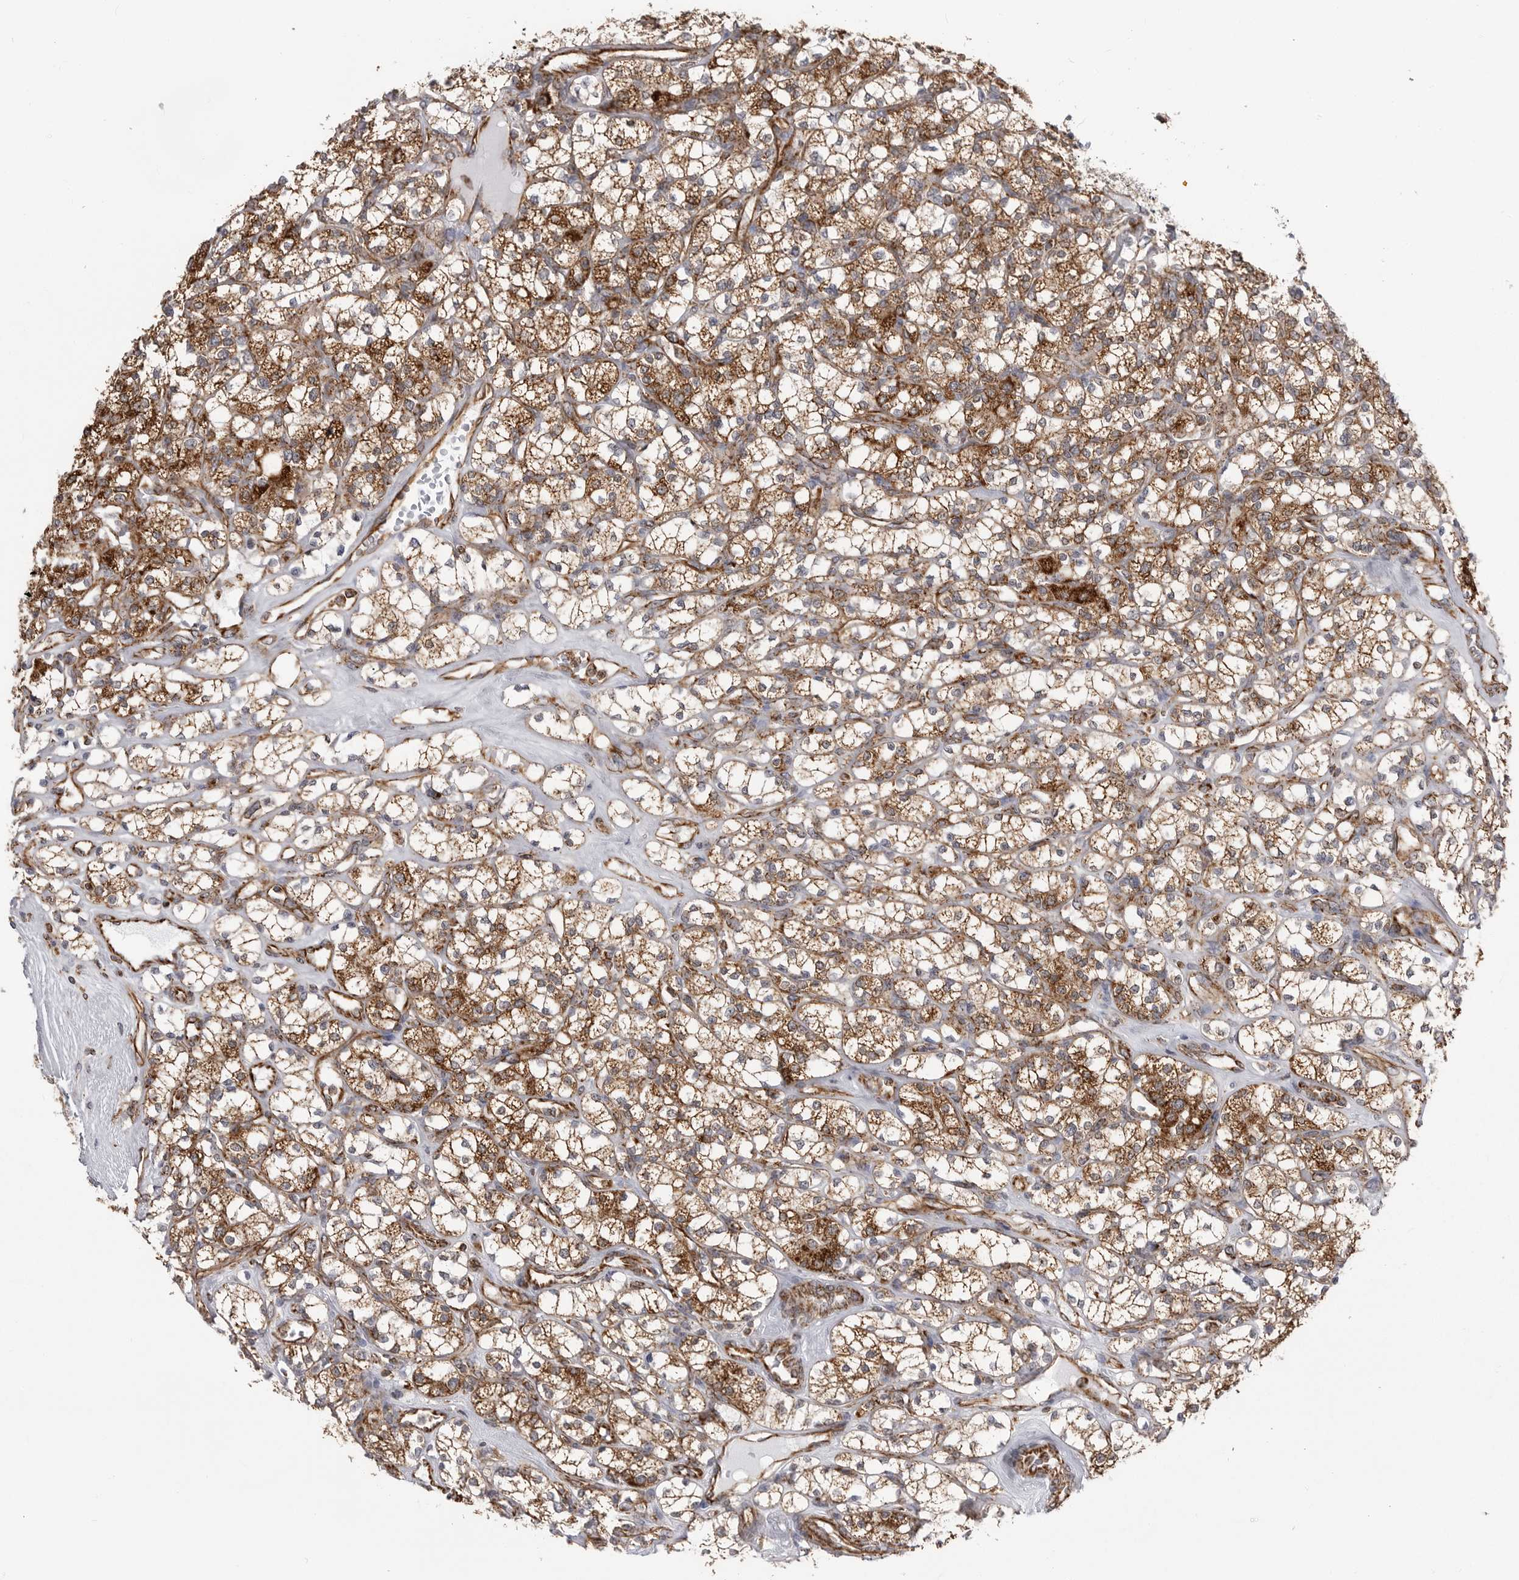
{"staining": {"intensity": "moderate", "quantity": ">75%", "location": "cytoplasmic/membranous"}, "tissue": "renal cancer", "cell_type": "Tumor cells", "image_type": "cancer", "snomed": [{"axis": "morphology", "description": "Adenocarcinoma, NOS"}, {"axis": "topography", "description": "Kidney"}], "caption": "Tumor cells show medium levels of moderate cytoplasmic/membranous staining in approximately >75% of cells in human adenocarcinoma (renal).", "gene": "FH", "patient": {"sex": "male", "age": 77}}